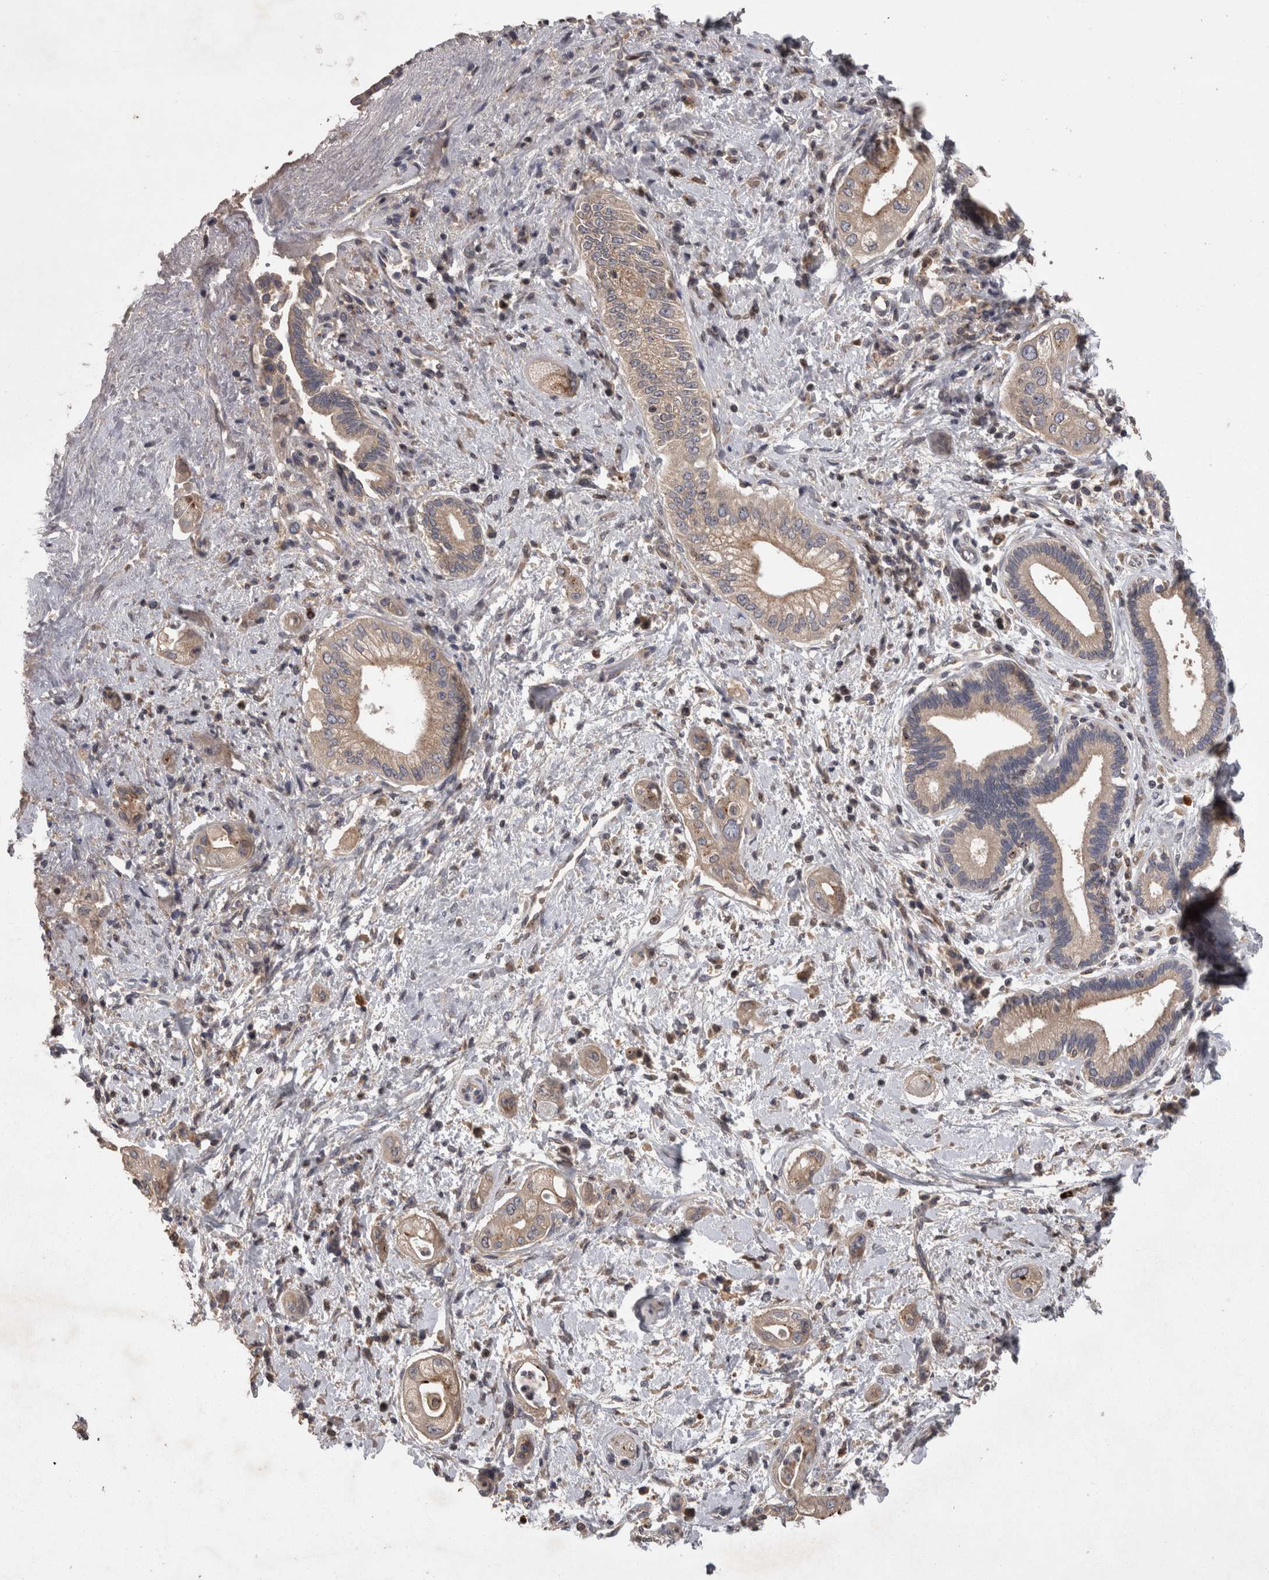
{"staining": {"intensity": "weak", "quantity": ">75%", "location": "cytoplasmic/membranous"}, "tissue": "pancreatic cancer", "cell_type": "Tumor cells", "image_type": "cancer", "snomed": [{"axis": "morphology", "description": "Adenocarcinoma, NOS"}, {"axis": "topography", "description": "Pancreas"}], "caption": "An image of pancreatic adenocarcinoma stained for a protein shows weak cytoplasmic/membranous brown staining in tumor cells.", "gene": "PCM1", "patient": {"sex": "male", "age": 58}}